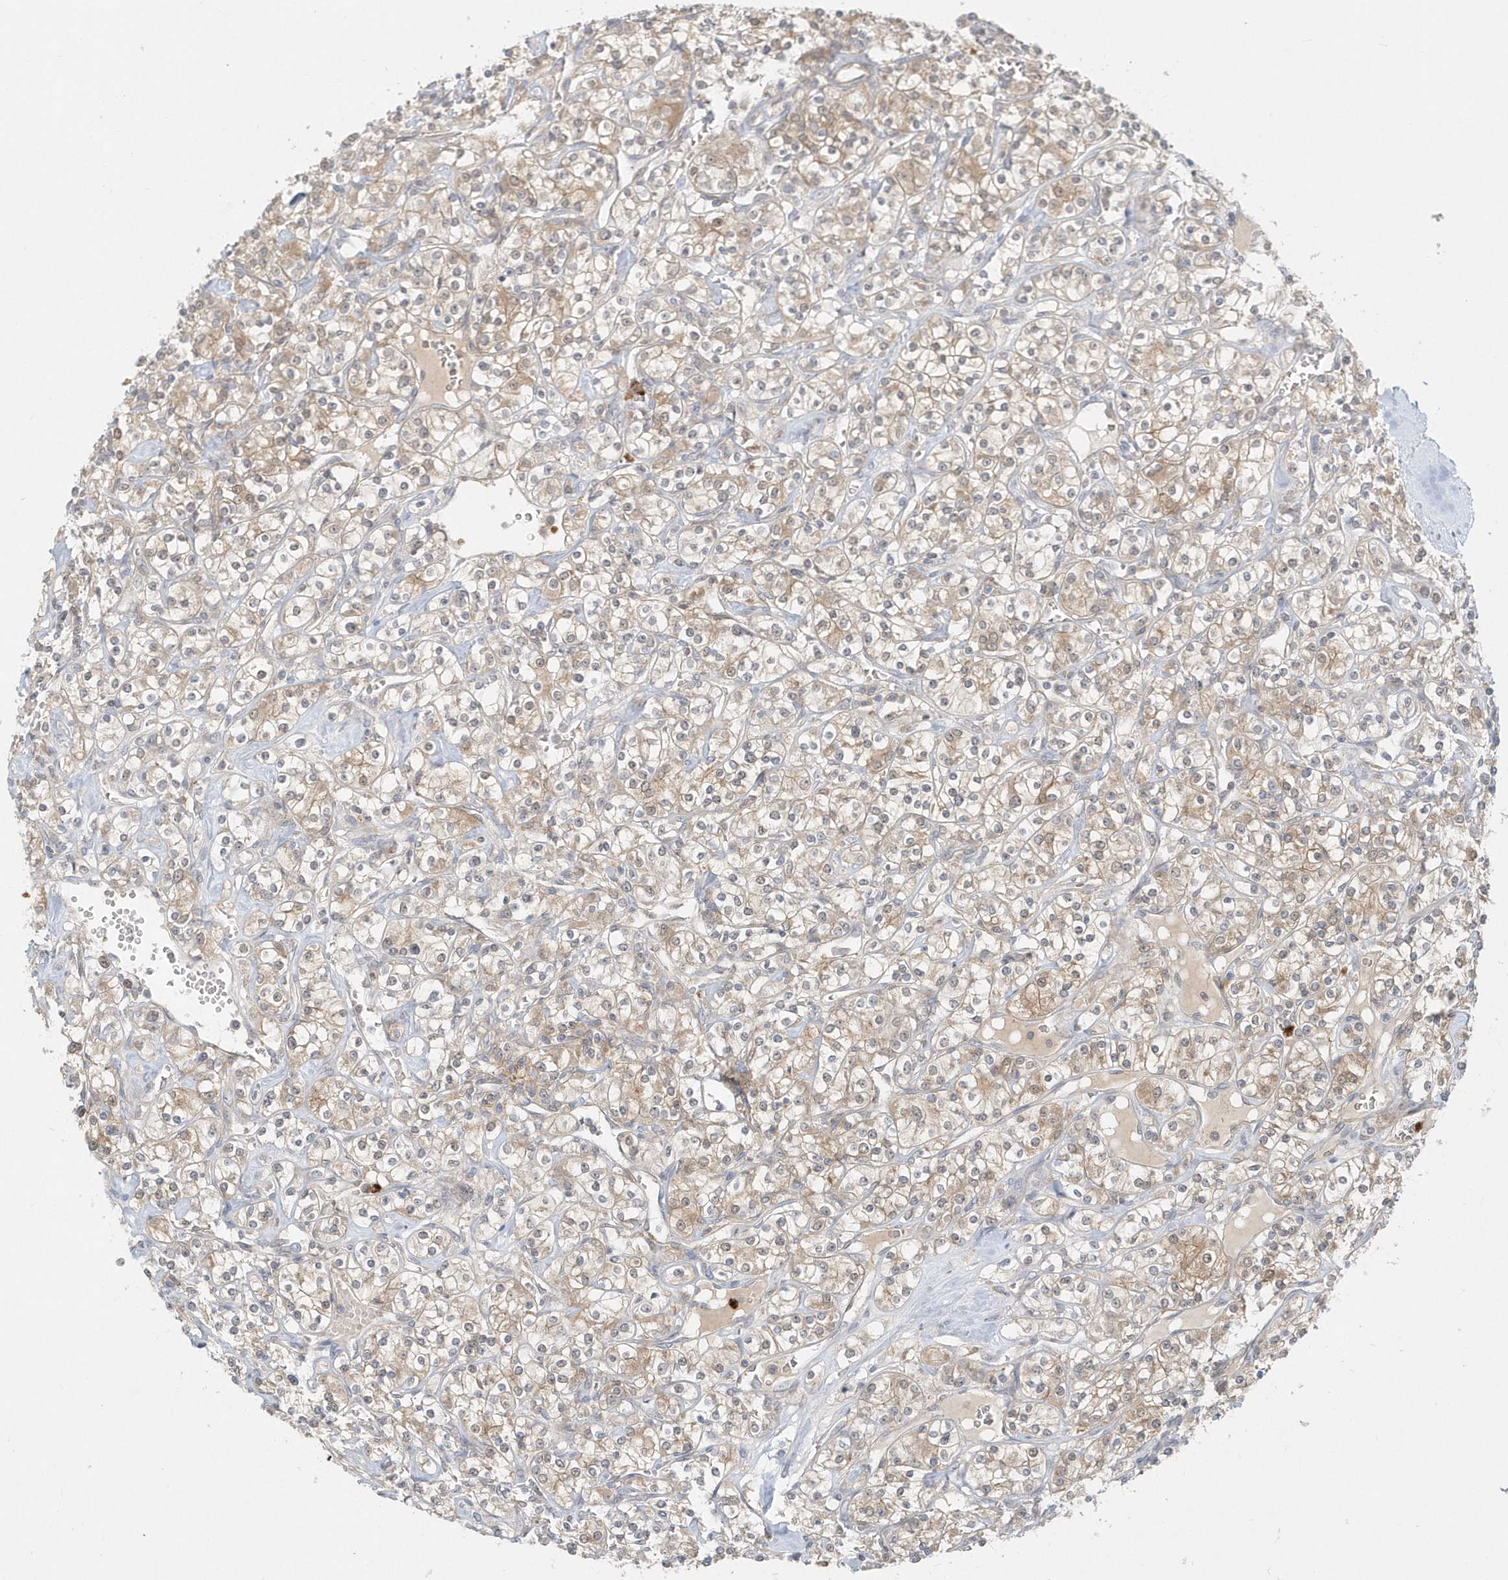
{"staining": {"intensity": "weak", "quantity": ">75%", "location": "cytoplasmic/membranous"}, "tissue": "renal cancer", "cell_type": "Tumor cells", "image_type": "cancer", "snomed": [{"axis": "morphology", "description": "Adenocarcinoma, NOS"}, {"axis": "topography", "description": "Kidney"}], "caption": "An IHC micrograph of neoplastic tissue is shown. Protein staining in brown highlights weak cytoplasmic/membranous positivity in renal cancer within tumor cells.", "gene": "RNF7", "patient": {"sex": "male", "age": 77}}